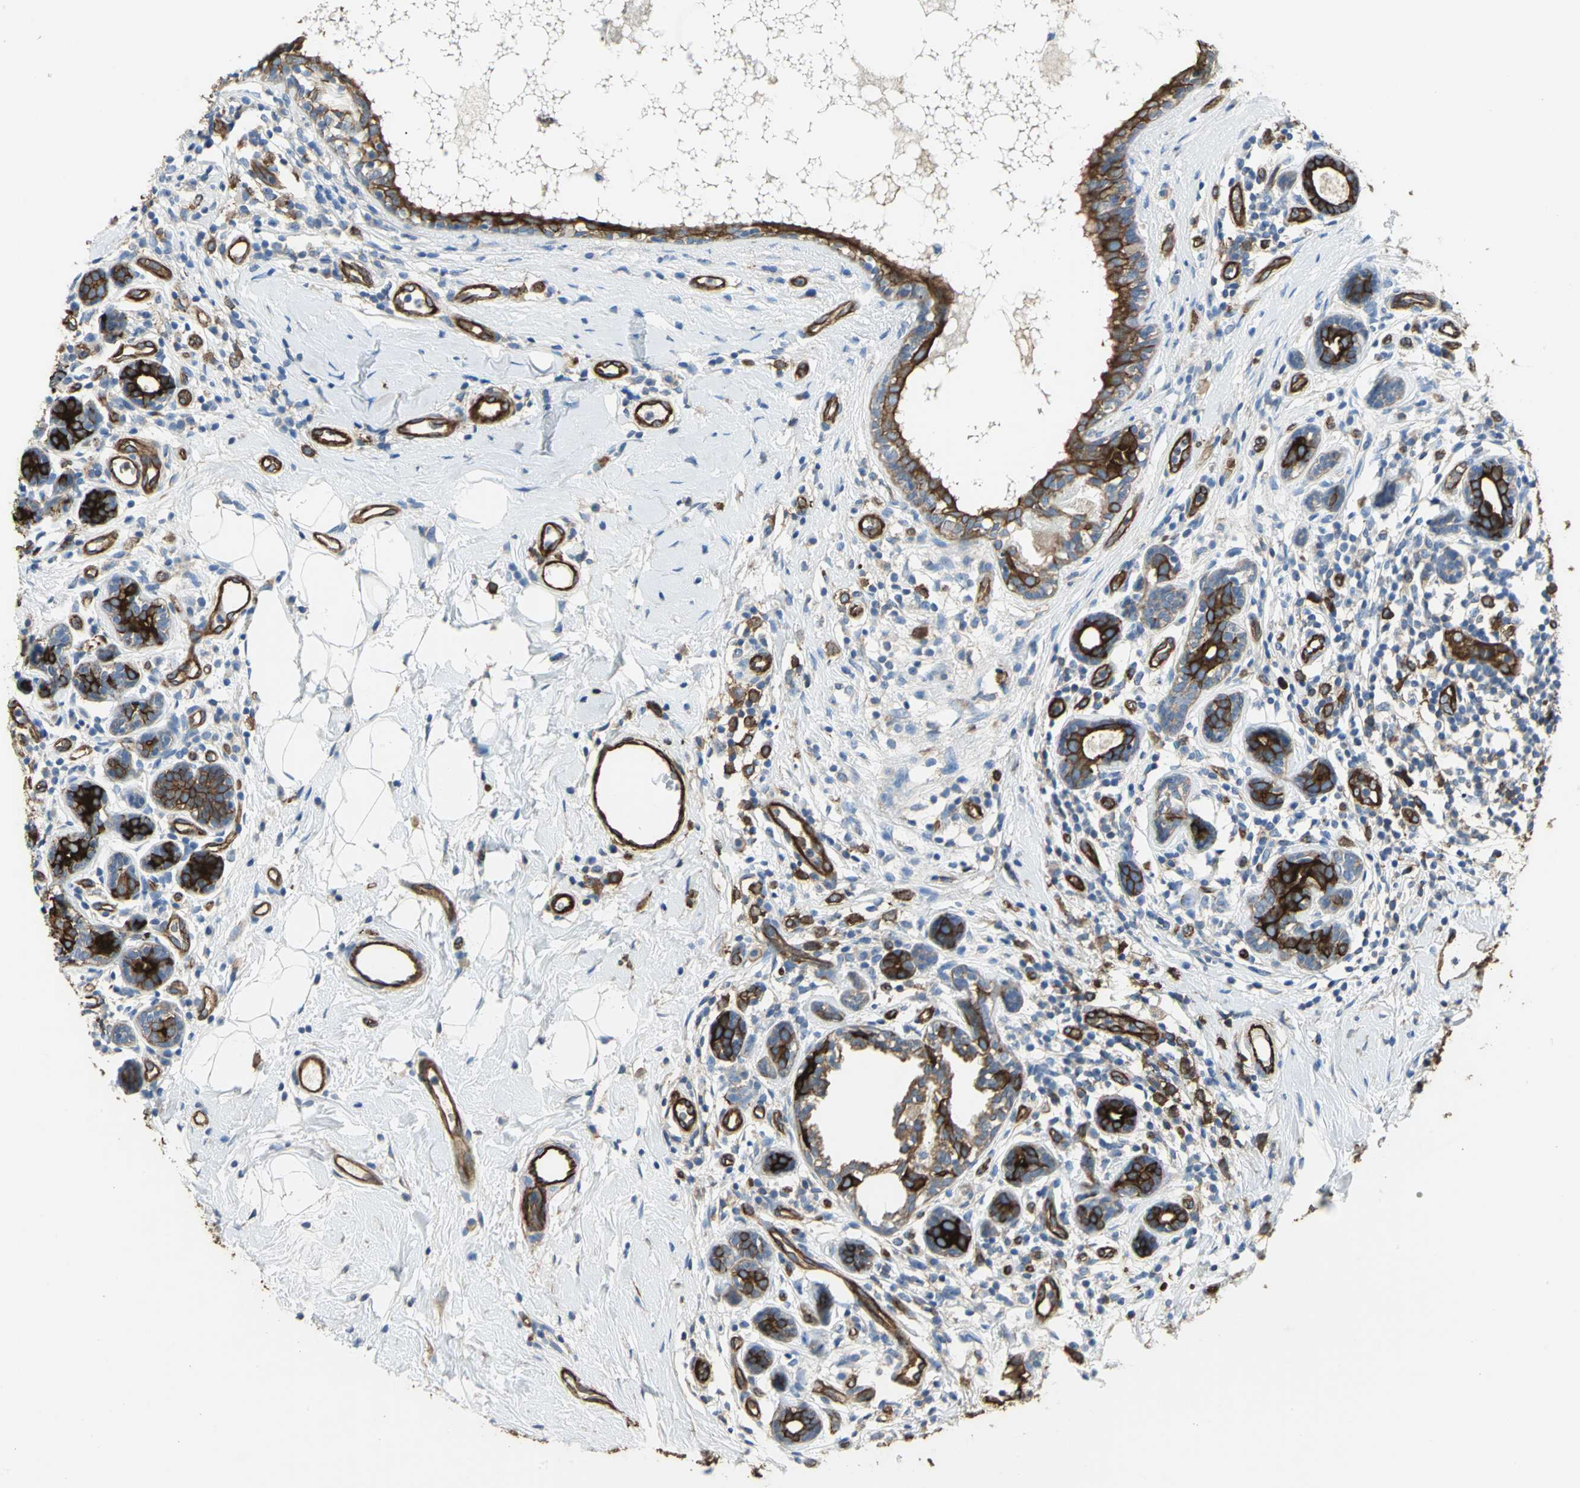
{"staining": {"intensity": "strong", "quantity": ">75%", "location": "cytoplasmic/membranous"}, "tissue": "breast cancer", "cell_type": "Tumor cells", "image_type": "cancer", "snomed": [{"axis": "morphology", "description": "Duct carcinoma"}, {"axis": "topography", "description": "Breast"}], "caption": "Immunohistochemistry (IHC) micrograph of breast cancer (invasive ductal carcinoma) stained for a protein (brown), which exhibits high levels of strong cytoplasmic/membranous positivity in about >75% of tumor cells.", "gene": "FLNB", "patient": {"sex": "female", "age": 40}}